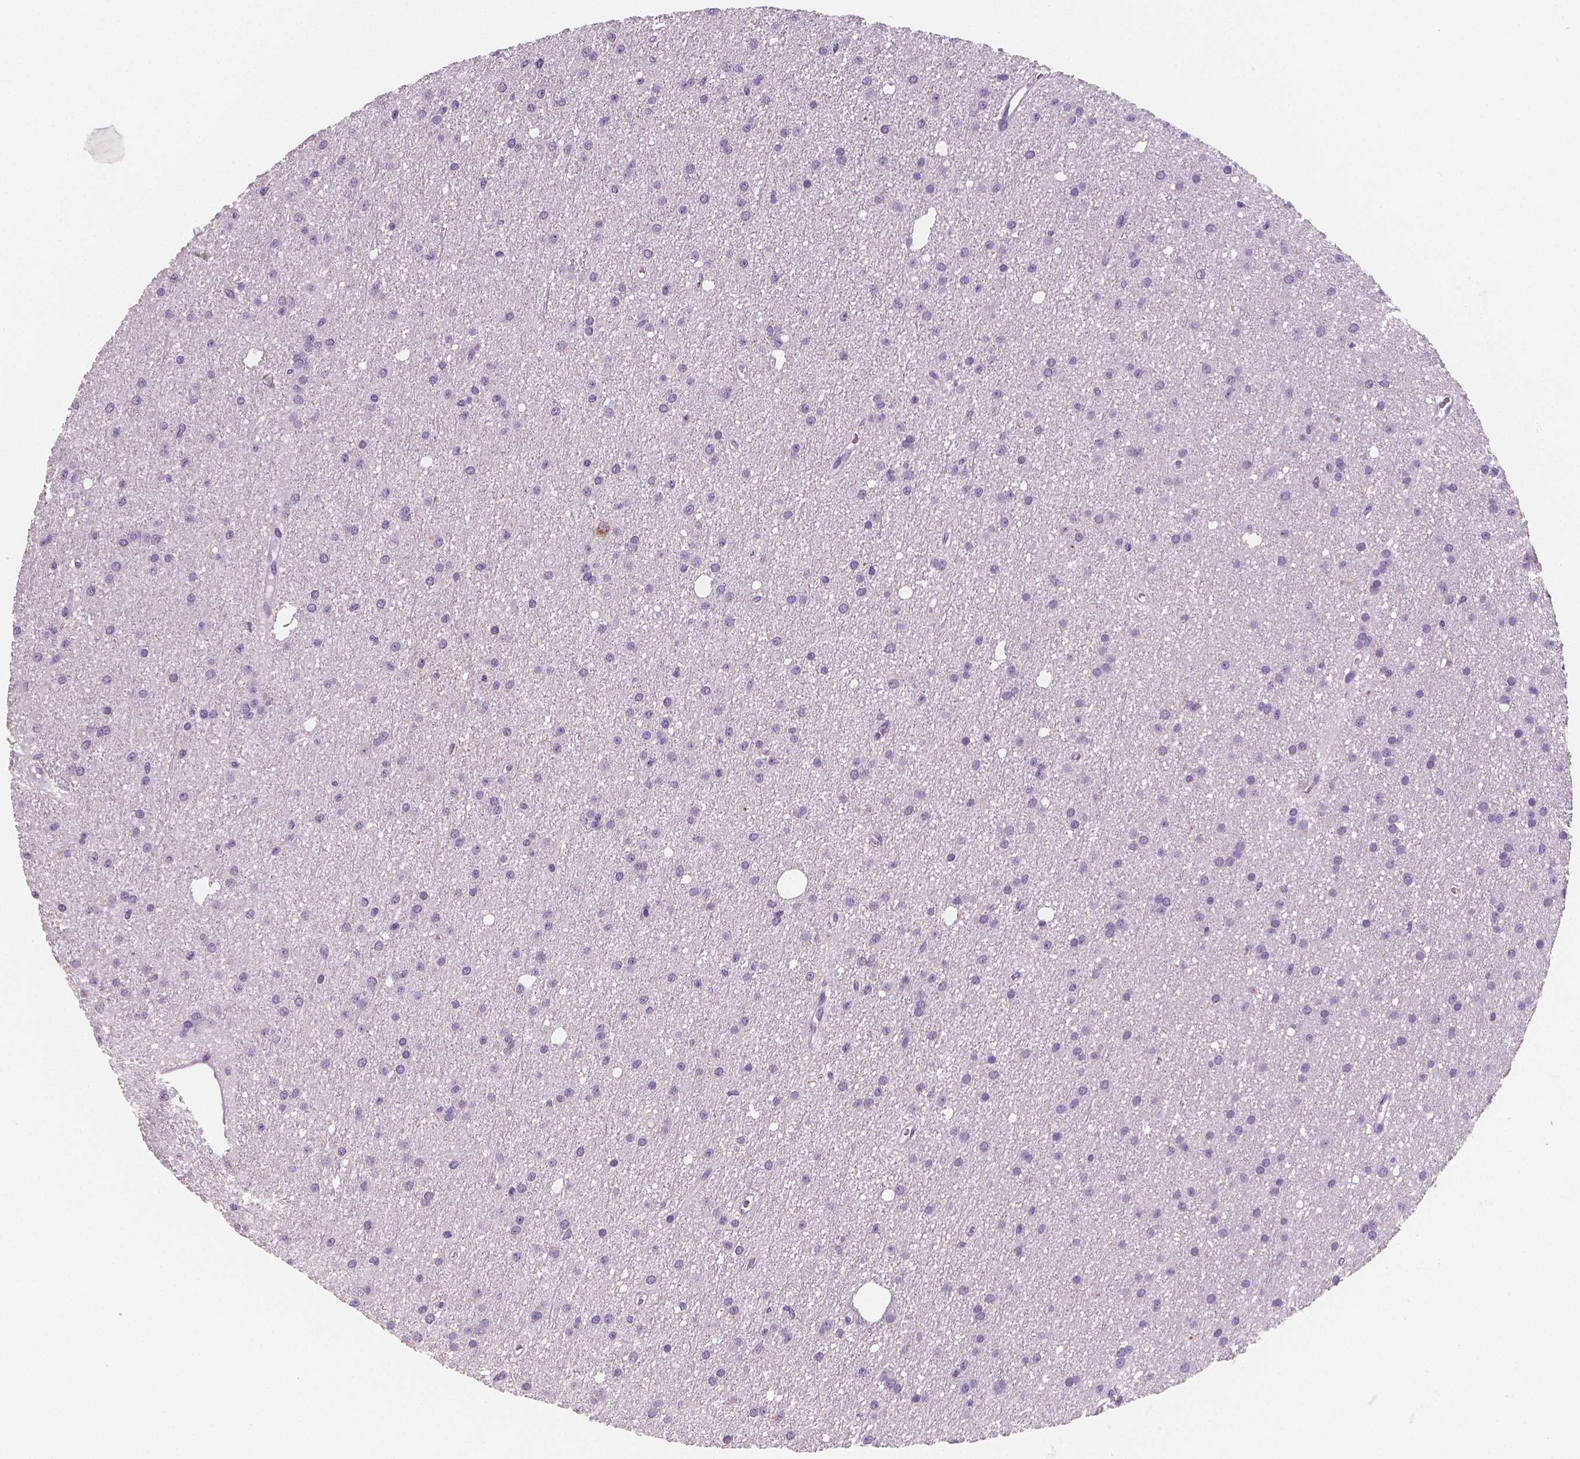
{"staining": {"intensity": "negative", "quantity": "none", "location": "none"}, "tissue": "glioma", "cell_type": "Tumor cells", "image_type": "cancer", "snomed": [{"axis": "morphology", "description": "Glioma, malignant, Low grade"}, {"axis": "topography", "description": "Brain"}], "caption": "Immunohistochemical staining of glioma displays no significant staining in tumor cells. (DAB (3,3'-diaminobenzidine) immunohistochemistry (IHC) visualized using brightfield microscopy, high magnification).", "gene": "TSPAN7", "patient": {"sex": "male", "age": 27}}